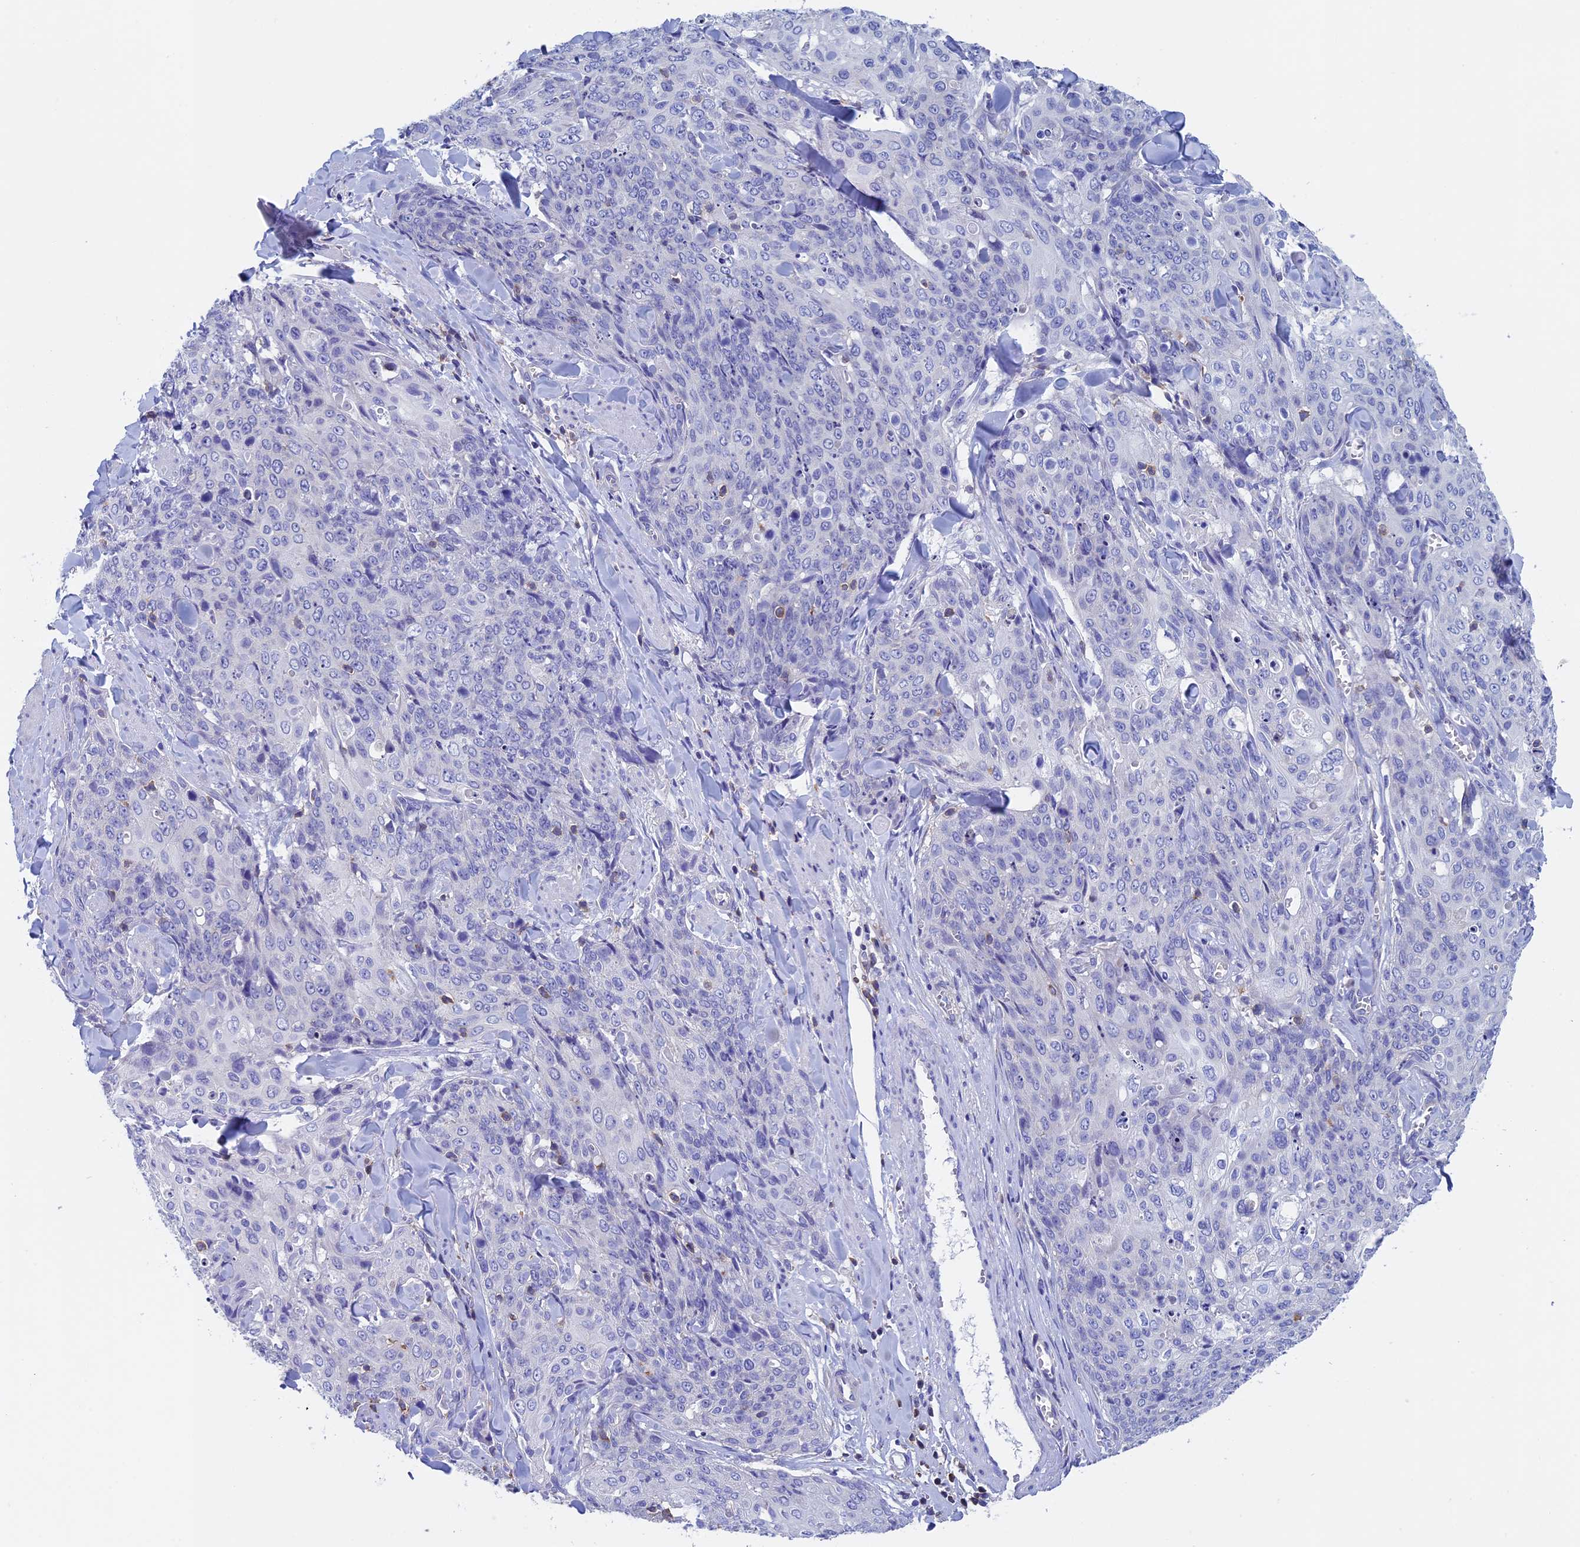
{"staining": {"intensity": "negative", "quantity": "none", "location": "none"}, "tissue": "skin cancer", "cell_type": "Tumor cells", "image_type": "cancer", "snomed": [{"axis": "morphology", "description": "Squamous cell carcinoma, NOS"}, {"axis": "topography", "description": "Skin"}, {"axis": "topography", "description": "Vulva"}], "caption": "Immunohistochemical staining of human skin cancer displays no significant expression in tumor cells.", "gene": "SEPTIN1", "patient": {"sex": "female", "age": 85}}